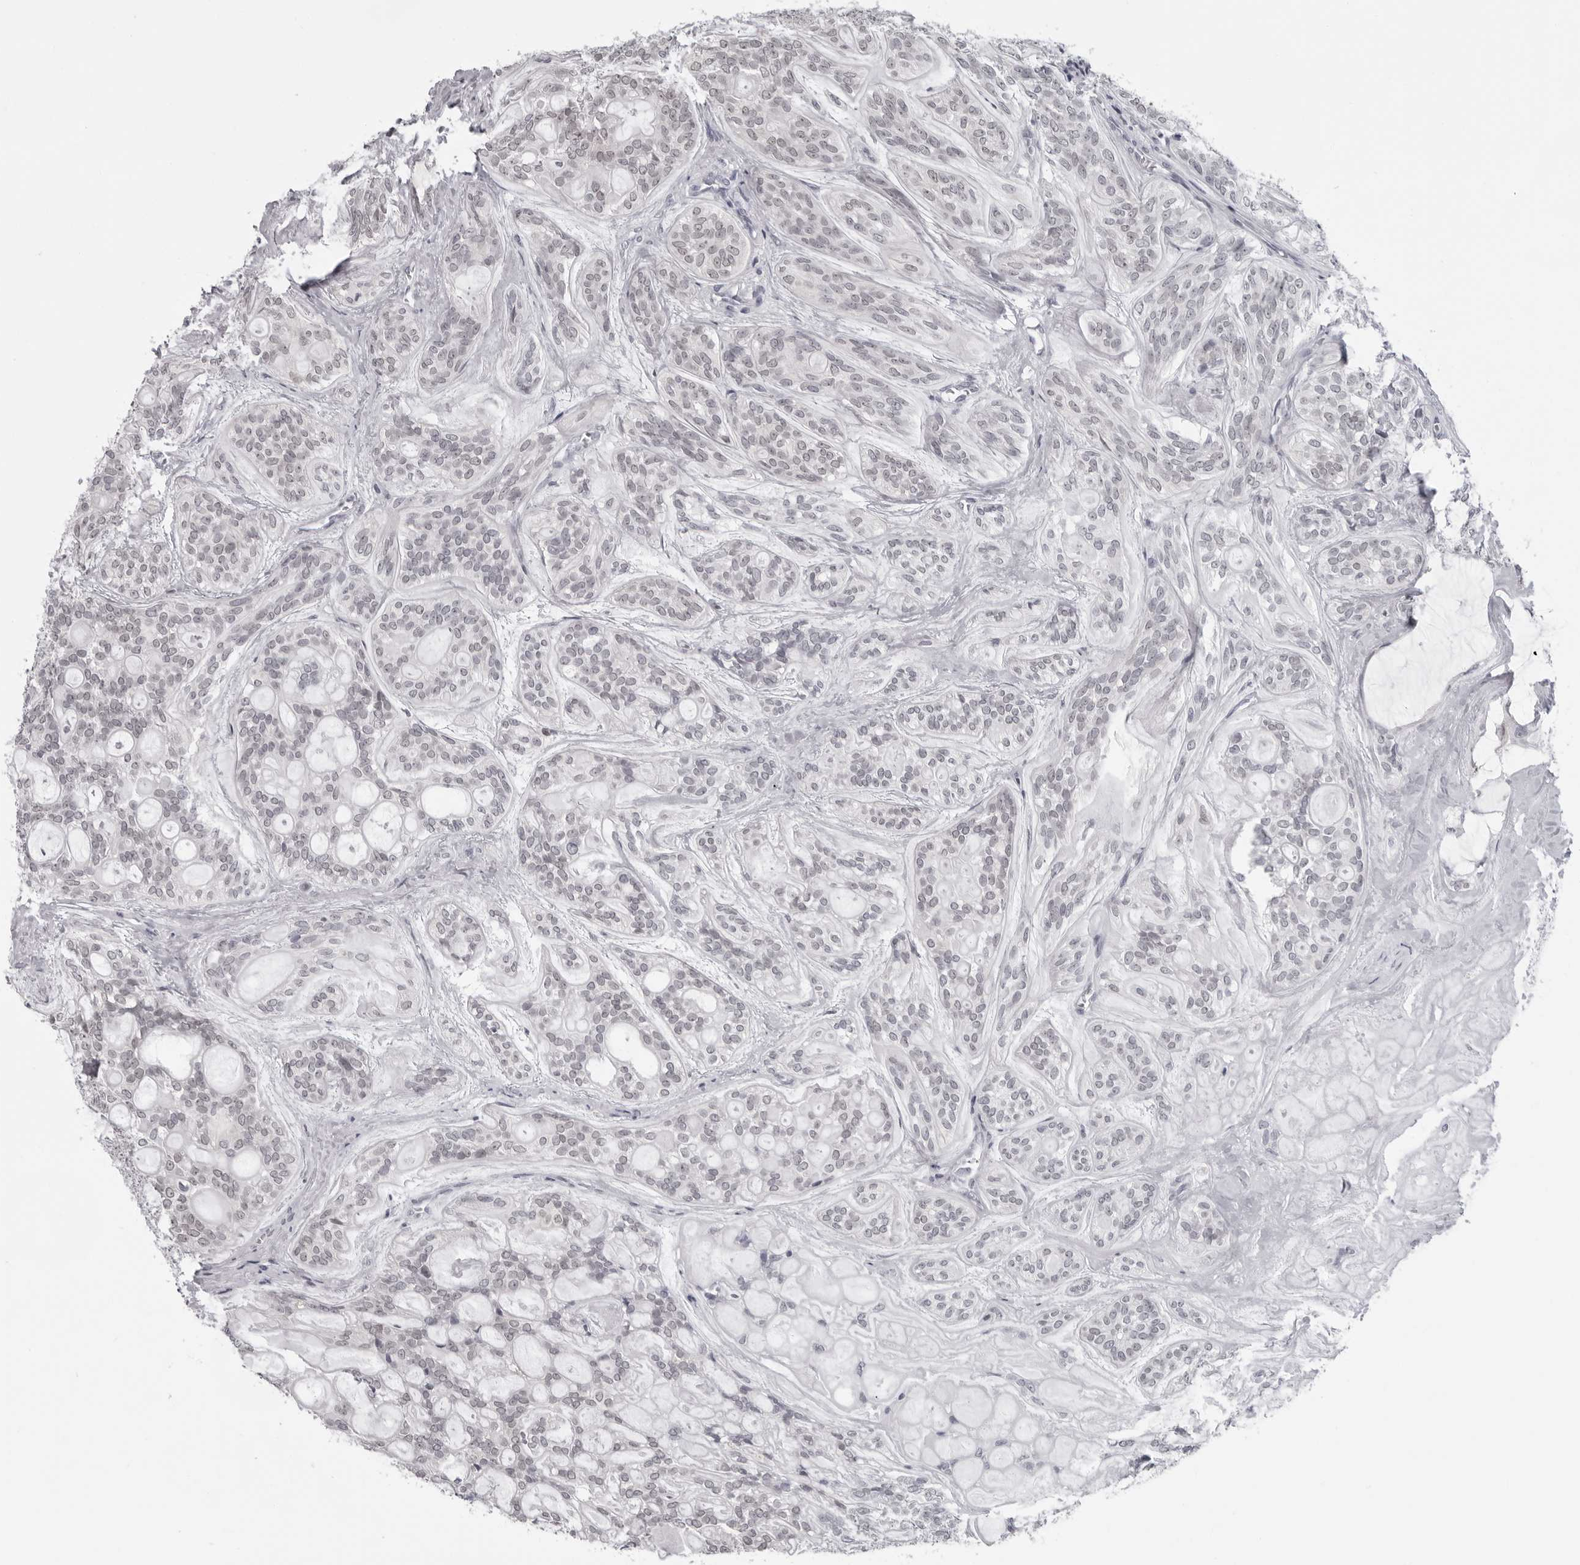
{"staining": {"intensity": "negative", "quantity": "none", "location": "none"}, "tissue": "head and neck cancer", "cell_type": "Tumor cells", "image_type": "cancer", "snomed": [{"axis": "morphology", "description": "Adenocarcinoma, NOS"}, {"axis": "topography", "description": "Head-Neck"}], "caption": "Tumor cells are negative for protein expression in human head and neck adenocarcinoma.", "gene": "LZIC", "patient": {"sex": "male", "age": 66}}